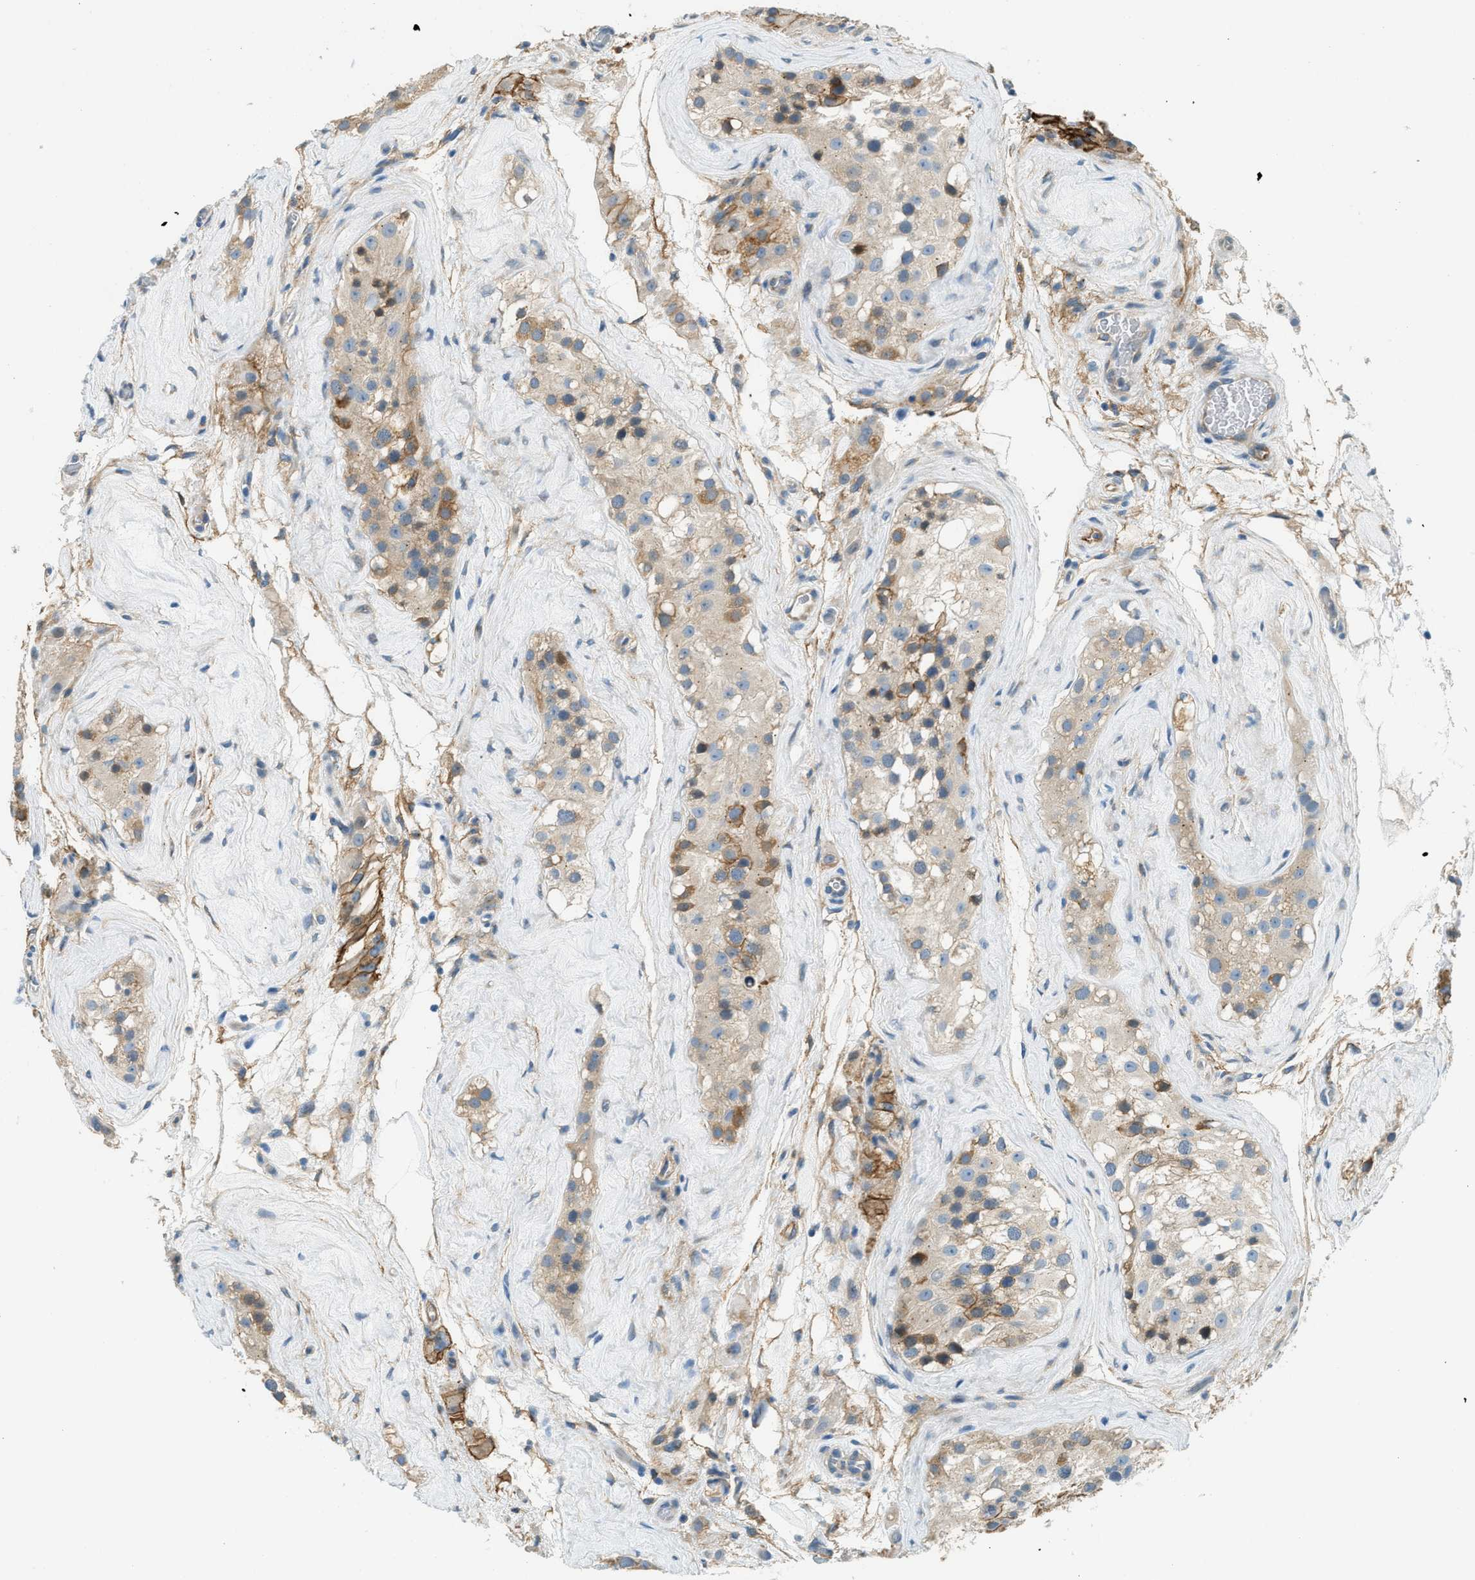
{"staining": {"intensity": "moderate", "quantity": "25%-75%", "location": "cytoplasmic/membranous"}, "tissue": "testis", "cell_type": "Cells in seminiferous ducts", "image_type": "normal", "snomed": [{"axis": "morphology", "description": "Normal tissue, NOS"}, {"axis": "morphology", "description": "Seminoma, NOS"}, {"axis": "topography", "description": "Testis"}], "caption": "Moderate cytoplasmic/membranous expression is seen in about 25%-75% of cells in seminiferous ducts in unremarkable testis. (Brightfield microscopy of DAB IHC at high magnification).", "gene": "ZNF367", "patient": {"sex": "male", "age": 71}}